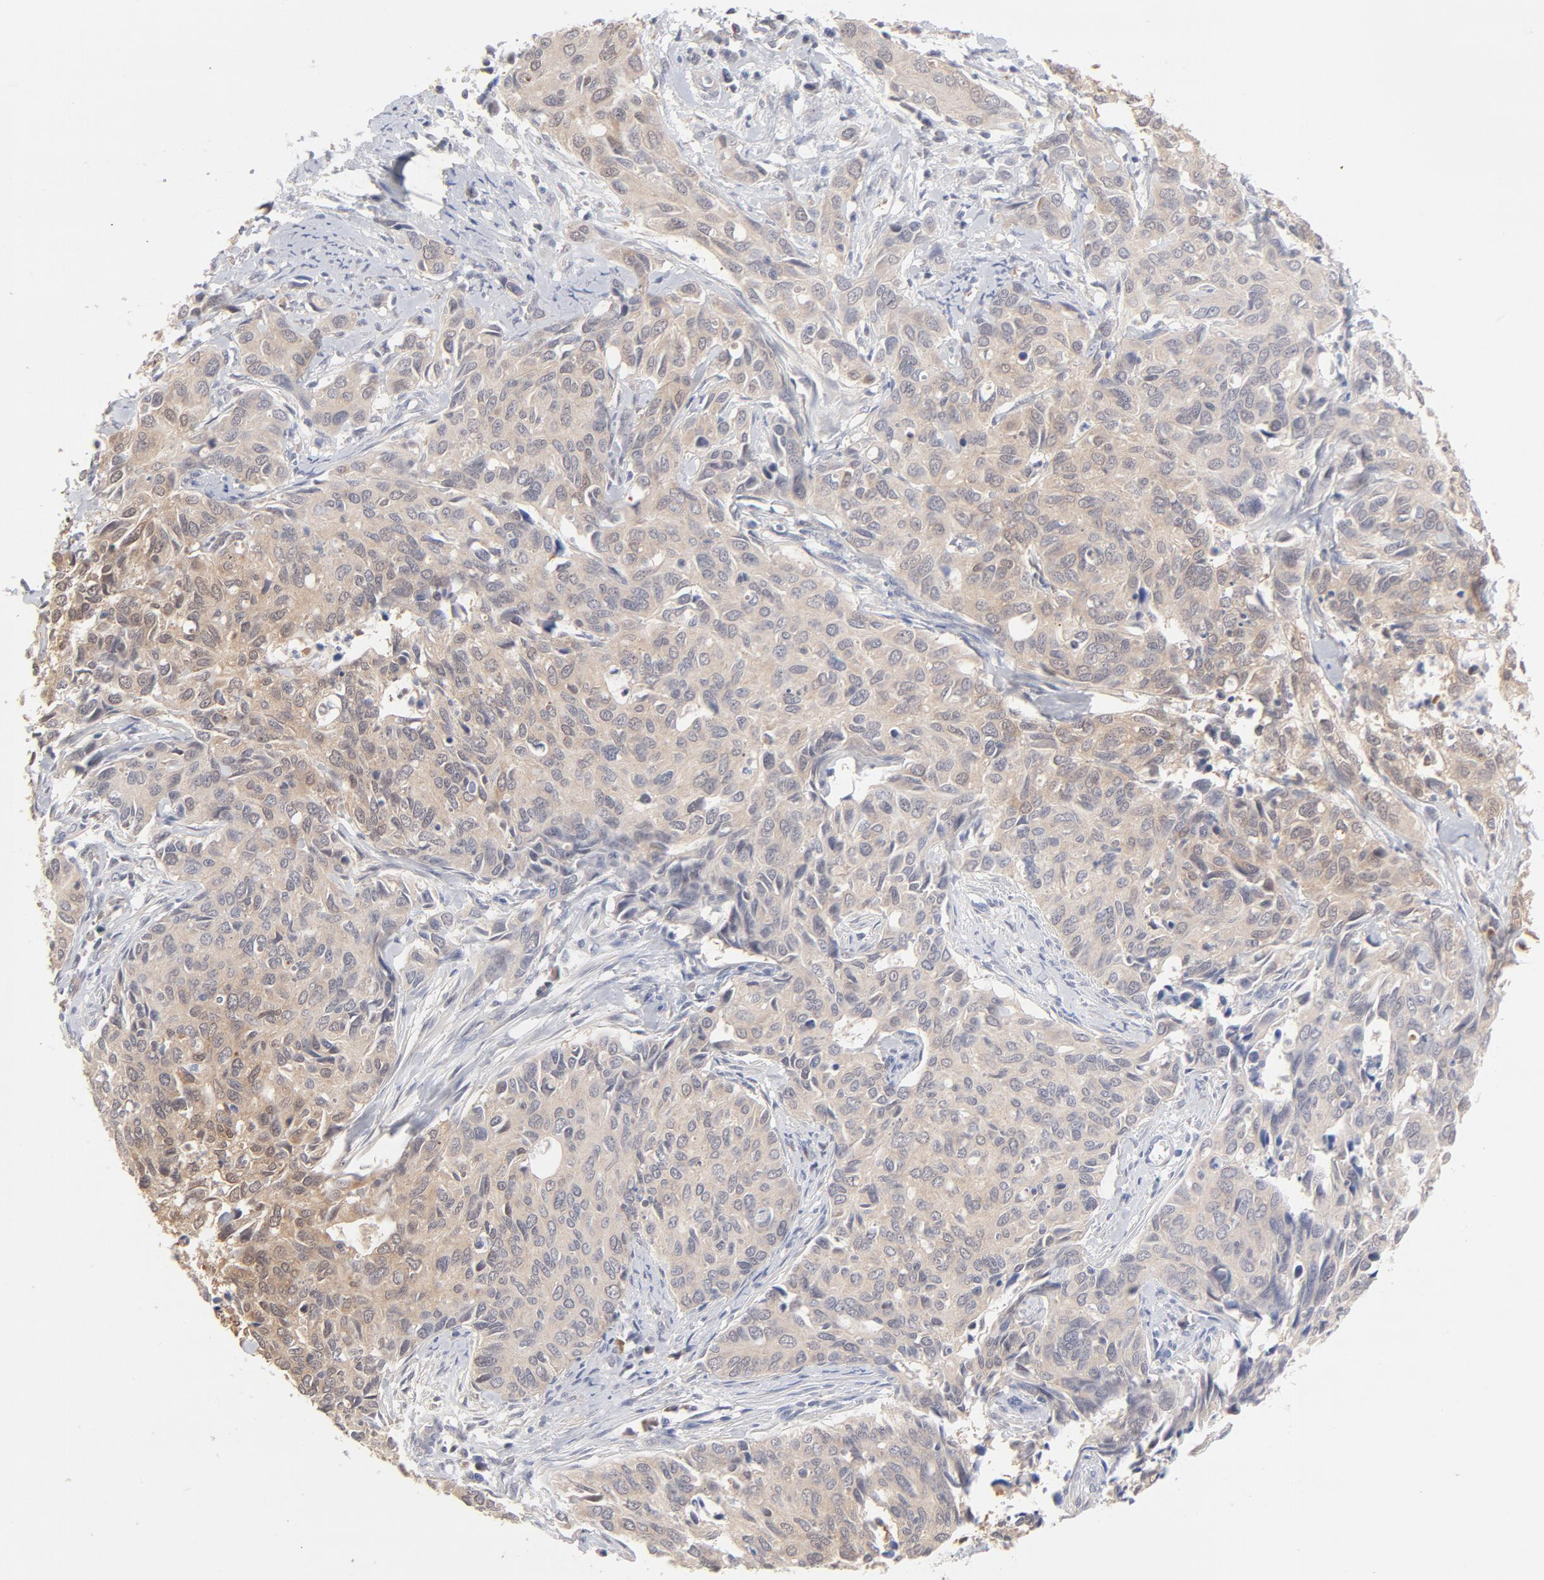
{"staining": {"intensity": "moderate", "quantity": ">75%", "location": "cytoplasmic/membranous"}, "tissue": "cervical cancer", "cell_type": "Tumor cells", "image_type": "cancer", "snomed": [{"axis": "morphology", "description": "Squamous cell carcinoma, NOS"}, {"axis": "topography", "description": "Cervix"}], "caption": "Cervical cancer stained for a protein demonstrates moderate cytoplasmic/membranous positivity in tumor cells.", "gene": "MIF", "patient": {"sex": "female", "age": 45}}